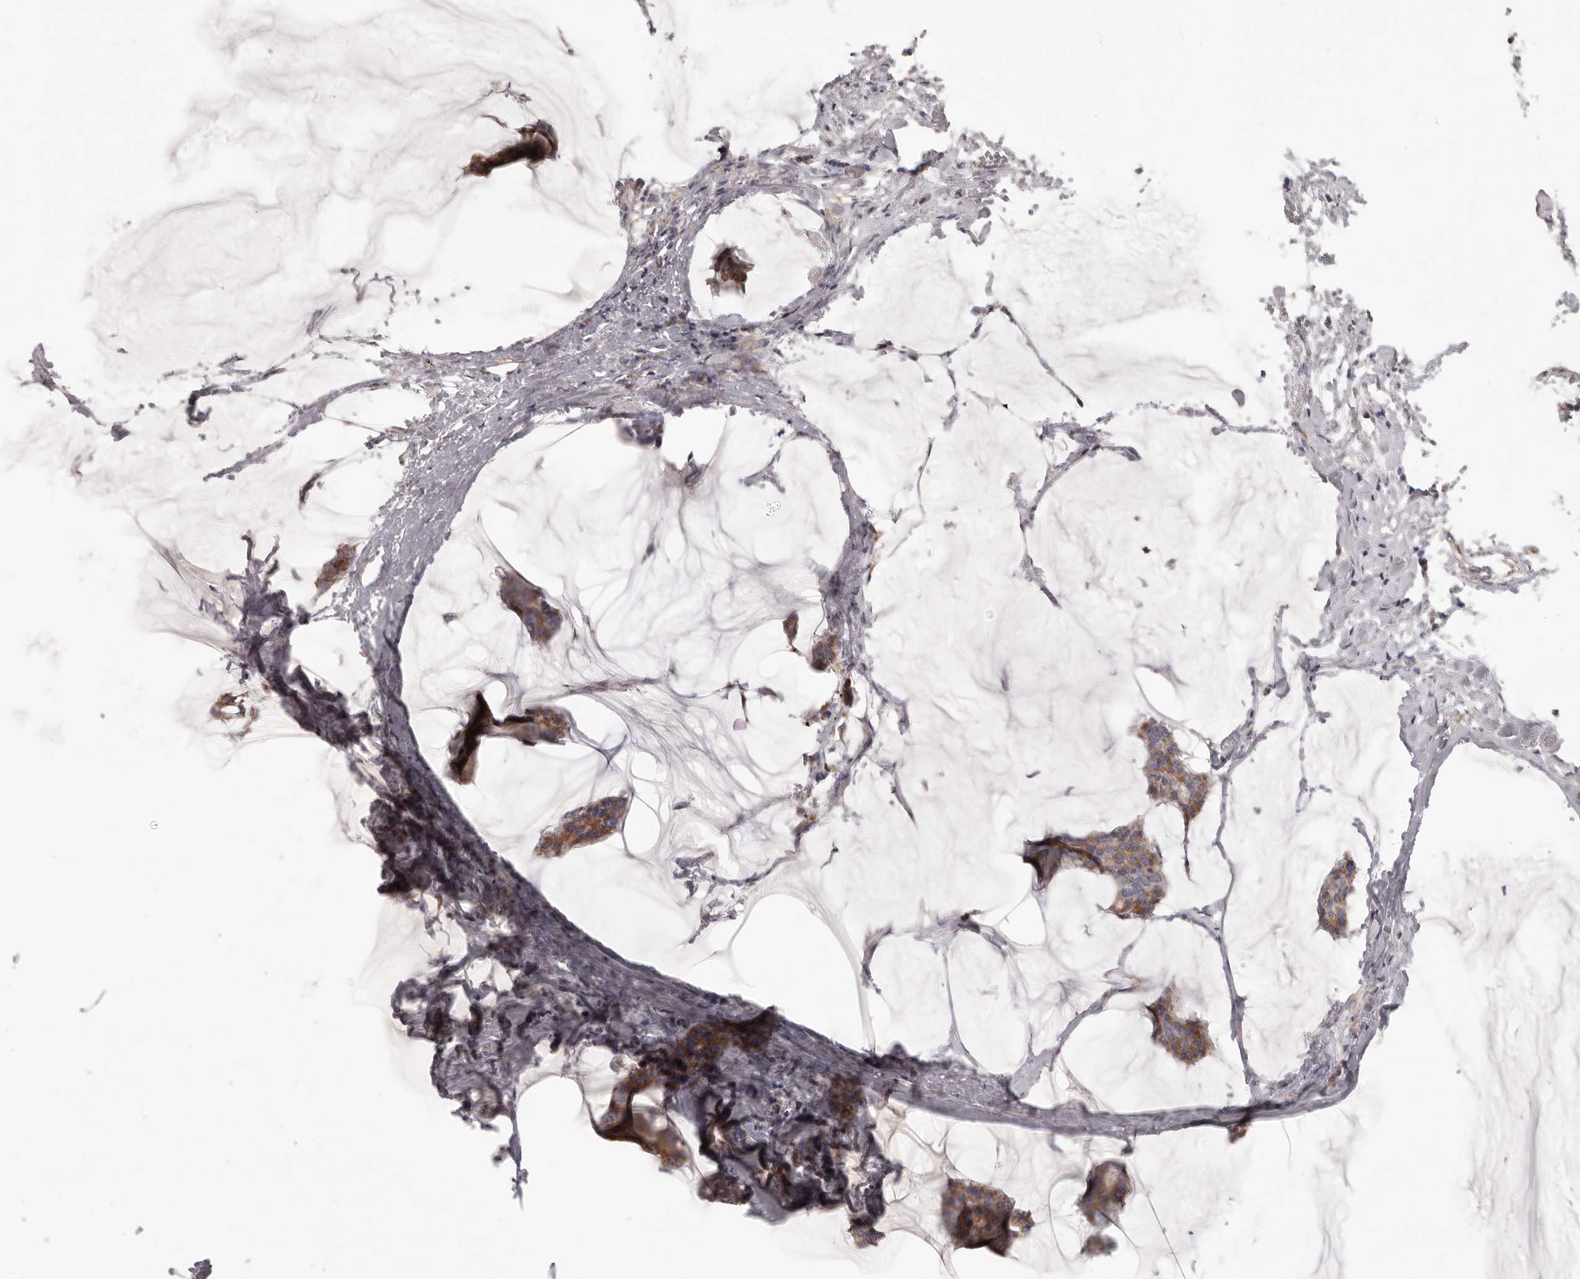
{"staining": {"intensity": "moderate", "quantity": "25%-75%", "location": "cytoplasmic/membranous"}, "tissue": "breast cancer", "cell_type": "Tumor cells", "image_type": "cancer", "snomed": [{"axis": "morphology", "description": "Duct carcinoma"}, {"axis": "topography", "description": "Breast"}], "caption": "Moderate cytoplasmic/membranous positivity is appreciated in about 25%-75% of tumor cells in breast intraductal carcinoma.", "gene": "MRPS10", "patient": {"sex": "female", "age": 93}}